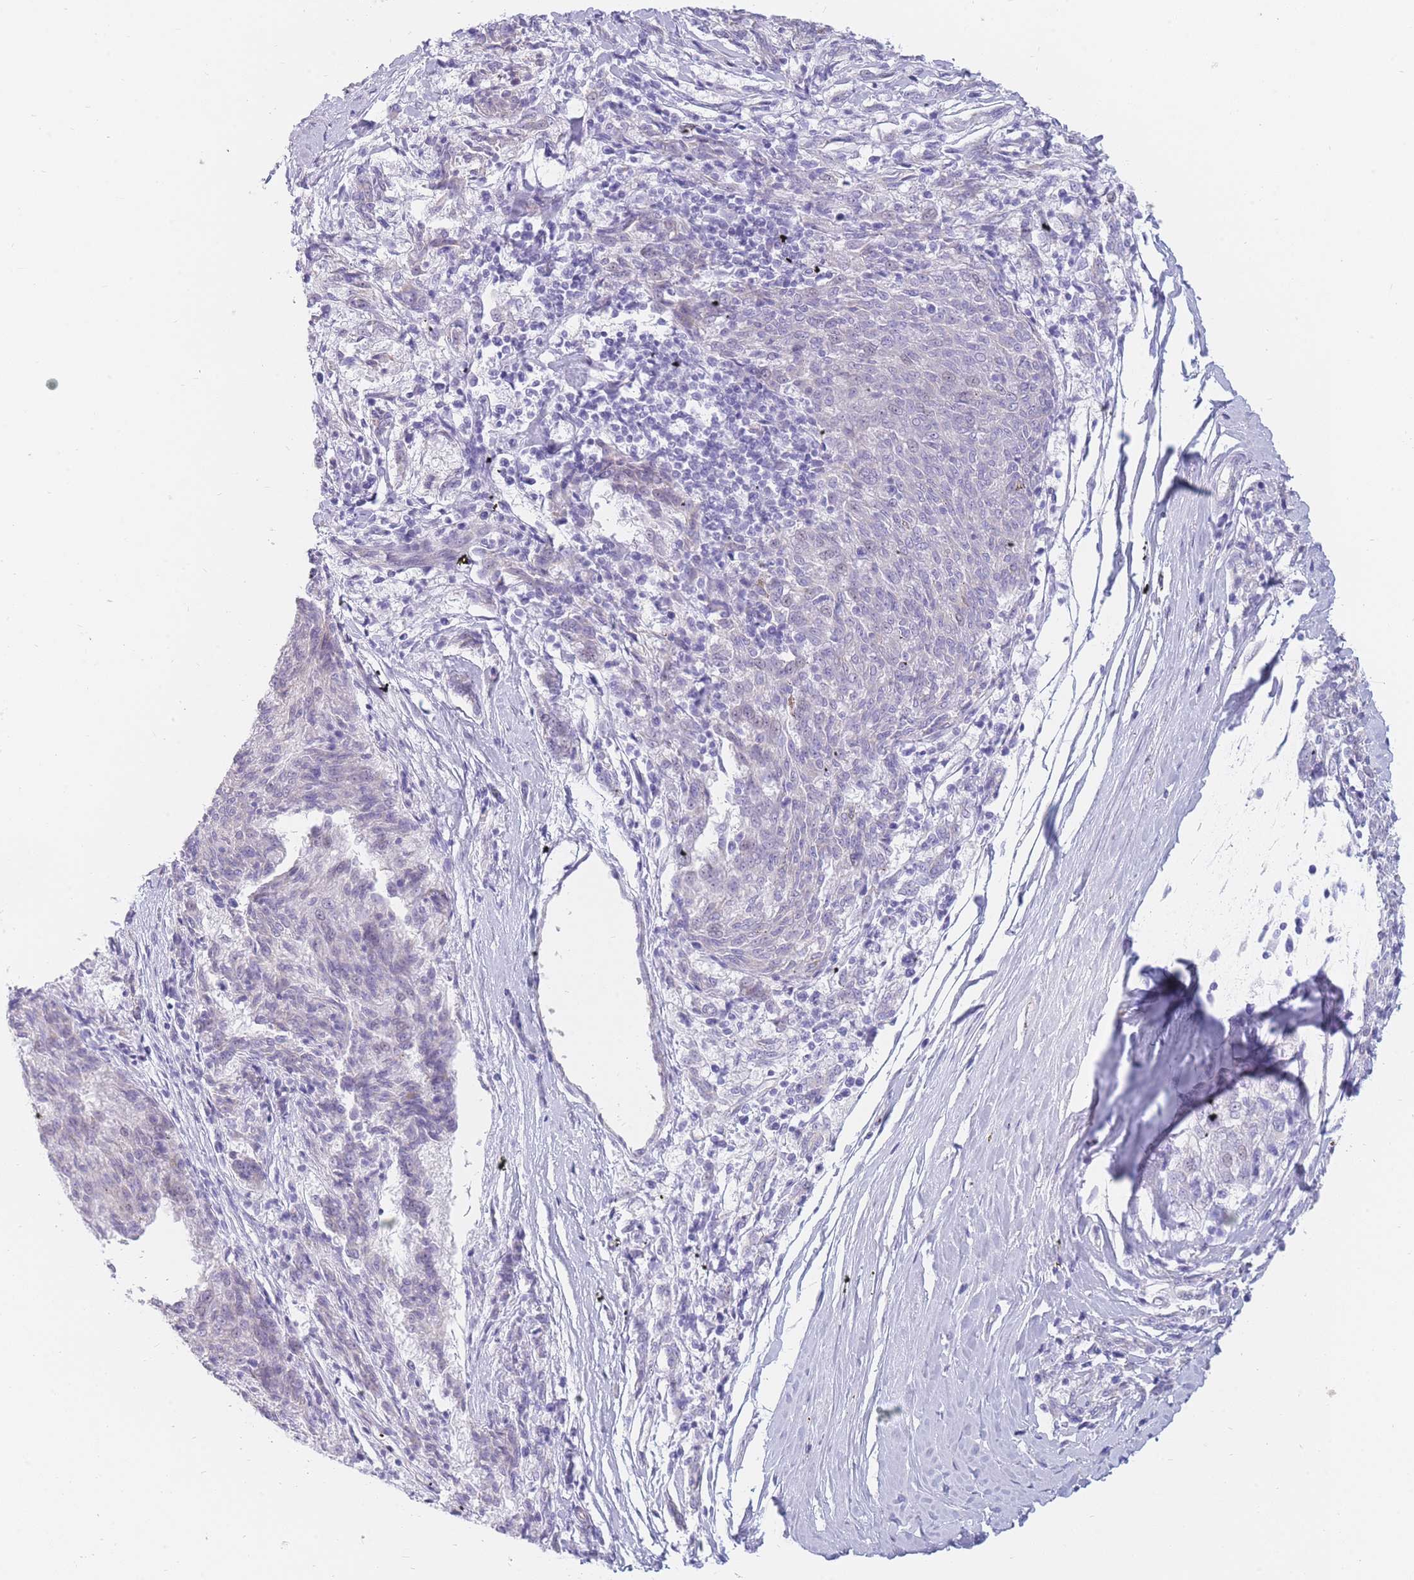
{"staining": {"intensity": "negative", "quantity": "none", "location": "none"}, "tissue": "melanoma", "cell_type": "Tumor cells", "image_type": "cancer", "snomed": [{"axis": "morphology", "description": "Malignant melanoma, NOS"}, {"axis": "topography", "description": "Skin"}], "caption": "The histopathology image shows no staining of tumor cells in malignant melanoma.", "gene": "UPK1A", "patient": {"sex": "female", "age": 72}}